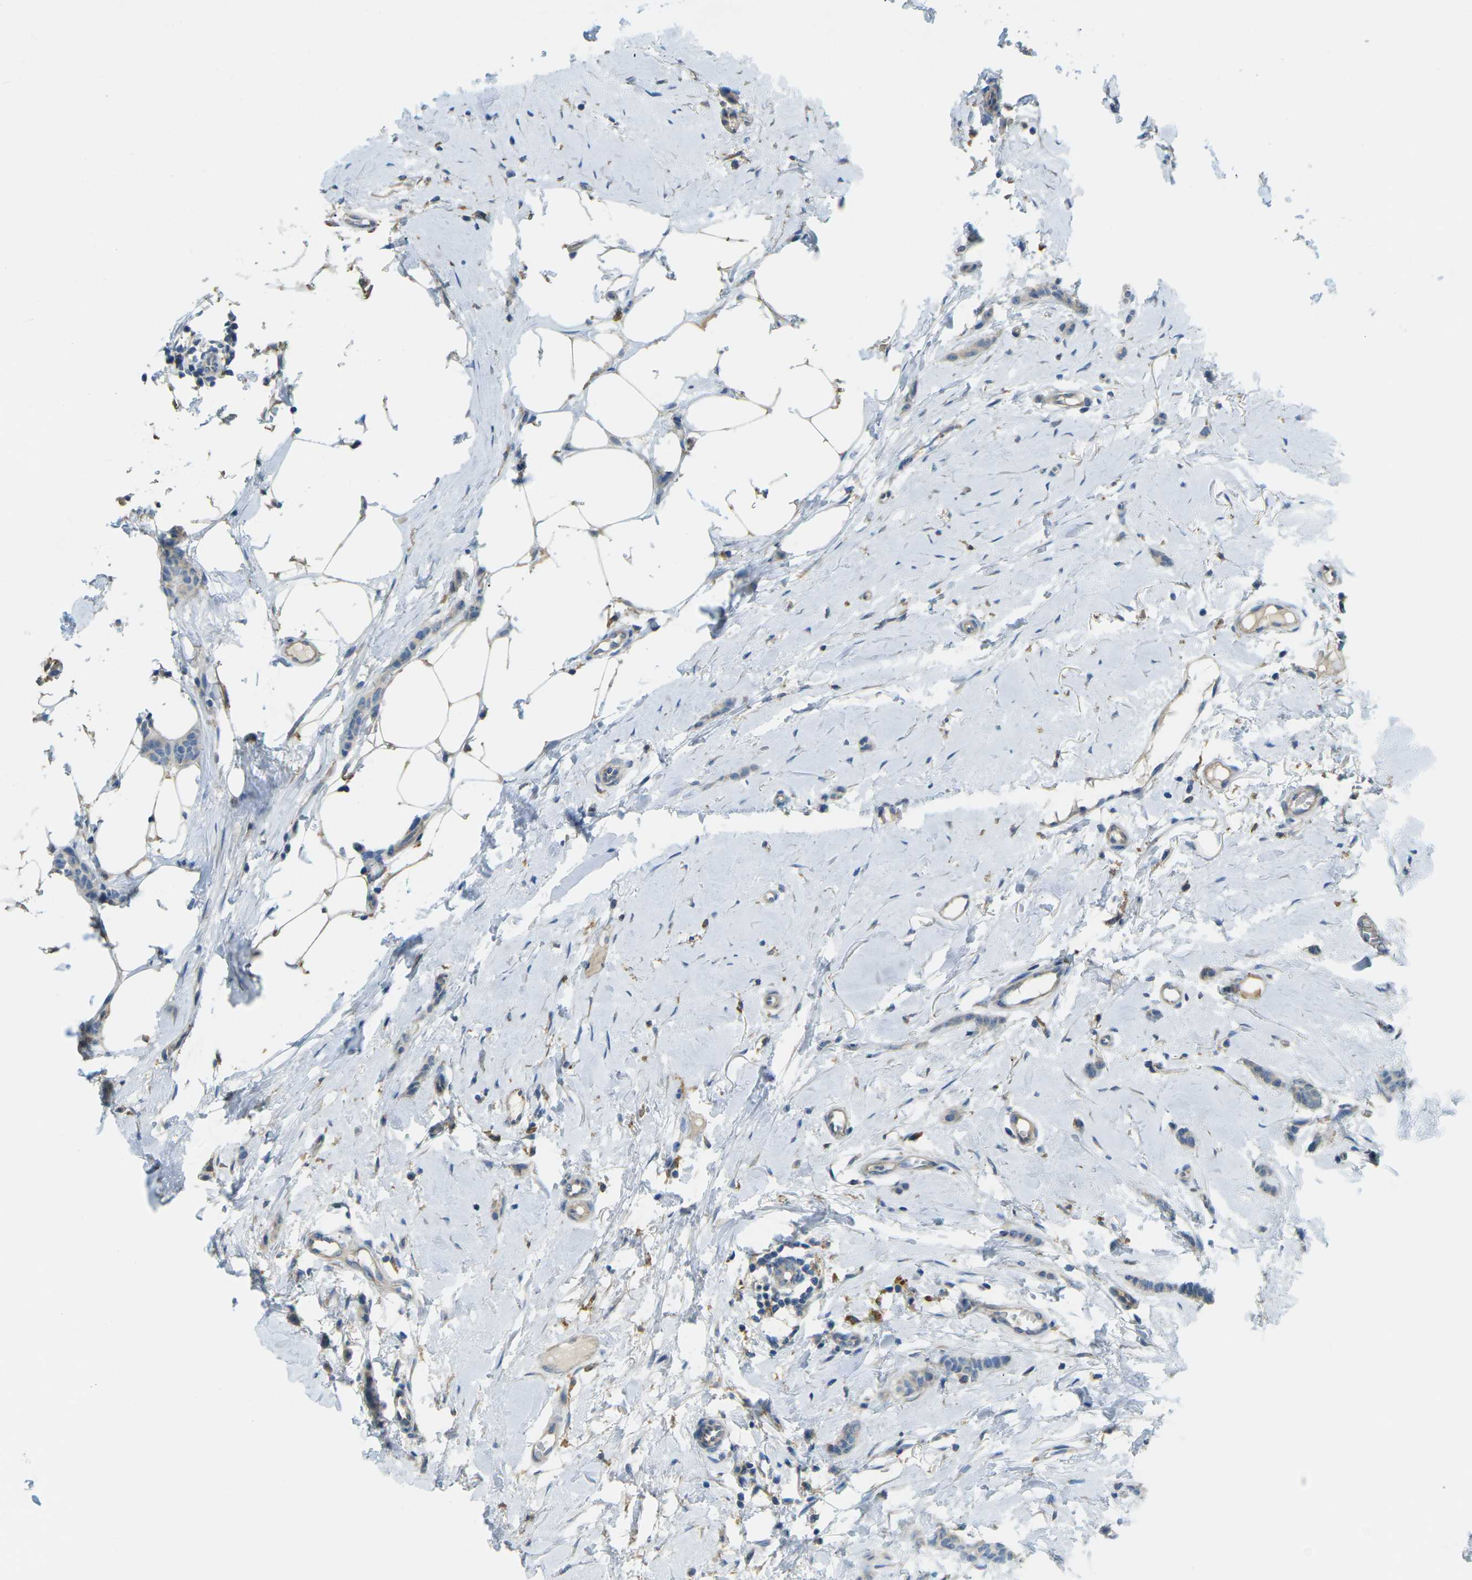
{"staining": {"intensity": "weak", "quantity": "25%-75%", "location": "cytoplasmic/membranous"}, "tissue": "breast cancer", "cell_type": "Tumor cells", "image_type": "cancer", "snomed": [{"axis": "morphology", "description": "Lobular carcinoma"}, {"axis": "topography", "description": "Skin"}, {"axis": "topography", "description": "Breast"}], "caption": "IHC histopathology image of breast cancer stained for a protein (brown), which displays low levels of weak cytoplasmic/membranous positivity in approximately 25%-75% of tumor cells.", "gene": "MYLK4", "patient": {"sex": "female", "age": 46}}